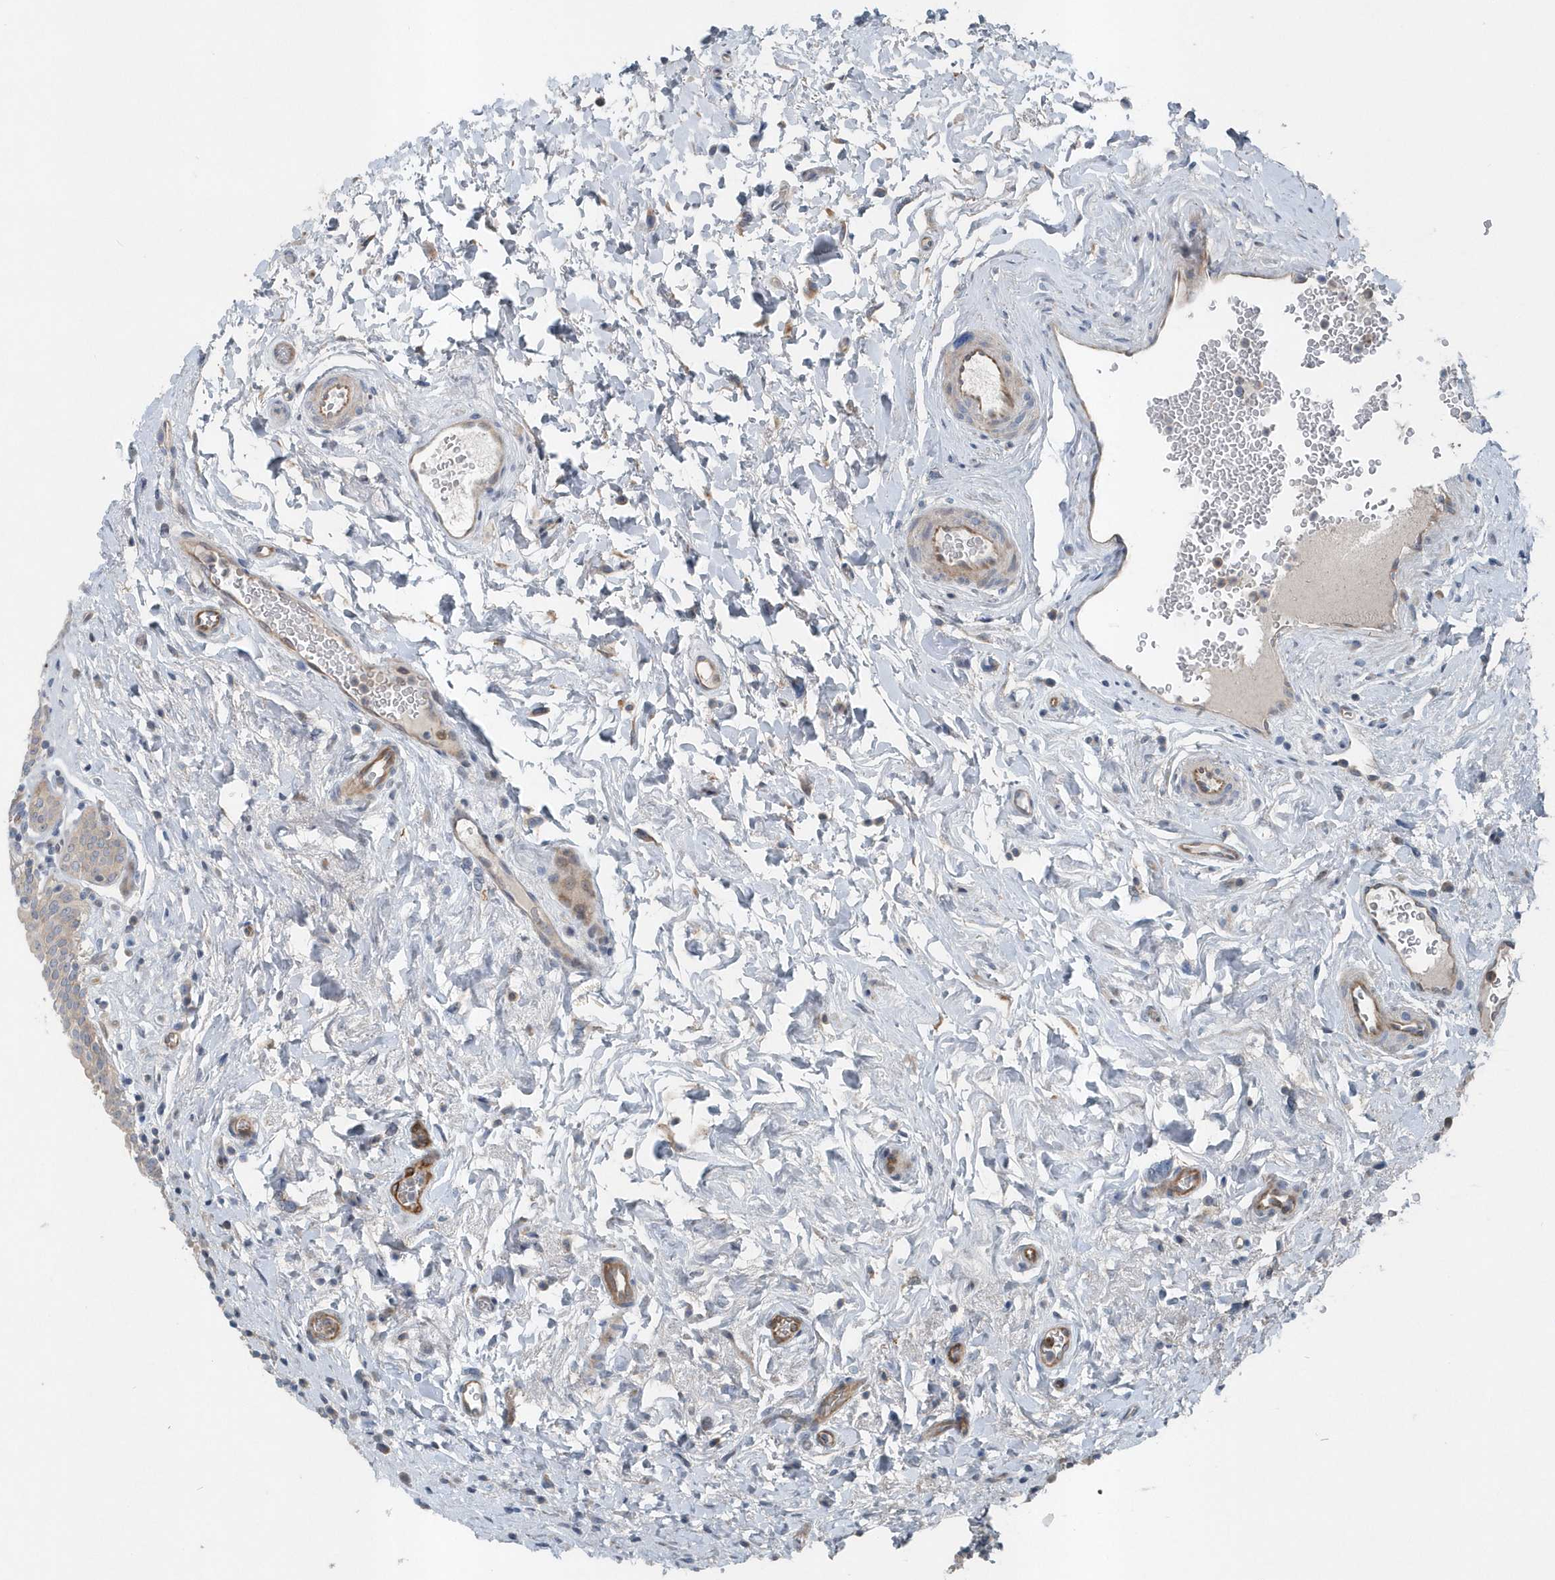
{"staining": {"intensity": "weak", "quantity": "25%-75%", "location": "cytoplasmic/membranous"}, "tissue": "urinary bladder", "cell_type": "Urothelial cells", "image_type": "normal", "snomed": [{"axis": "morphology", "description": "Normal tissue, NOS"}, {"axis": "topography", "description": "Urinary bladder"}], "caption": "Normal urinary bladder exhibits weak cytoplasmic/membranous expression in about 25%-75% of urothelial cells, visualized by immunohistochemistry.", "gene": "MCC", "patient": {"sex": "male", "age": 83}}